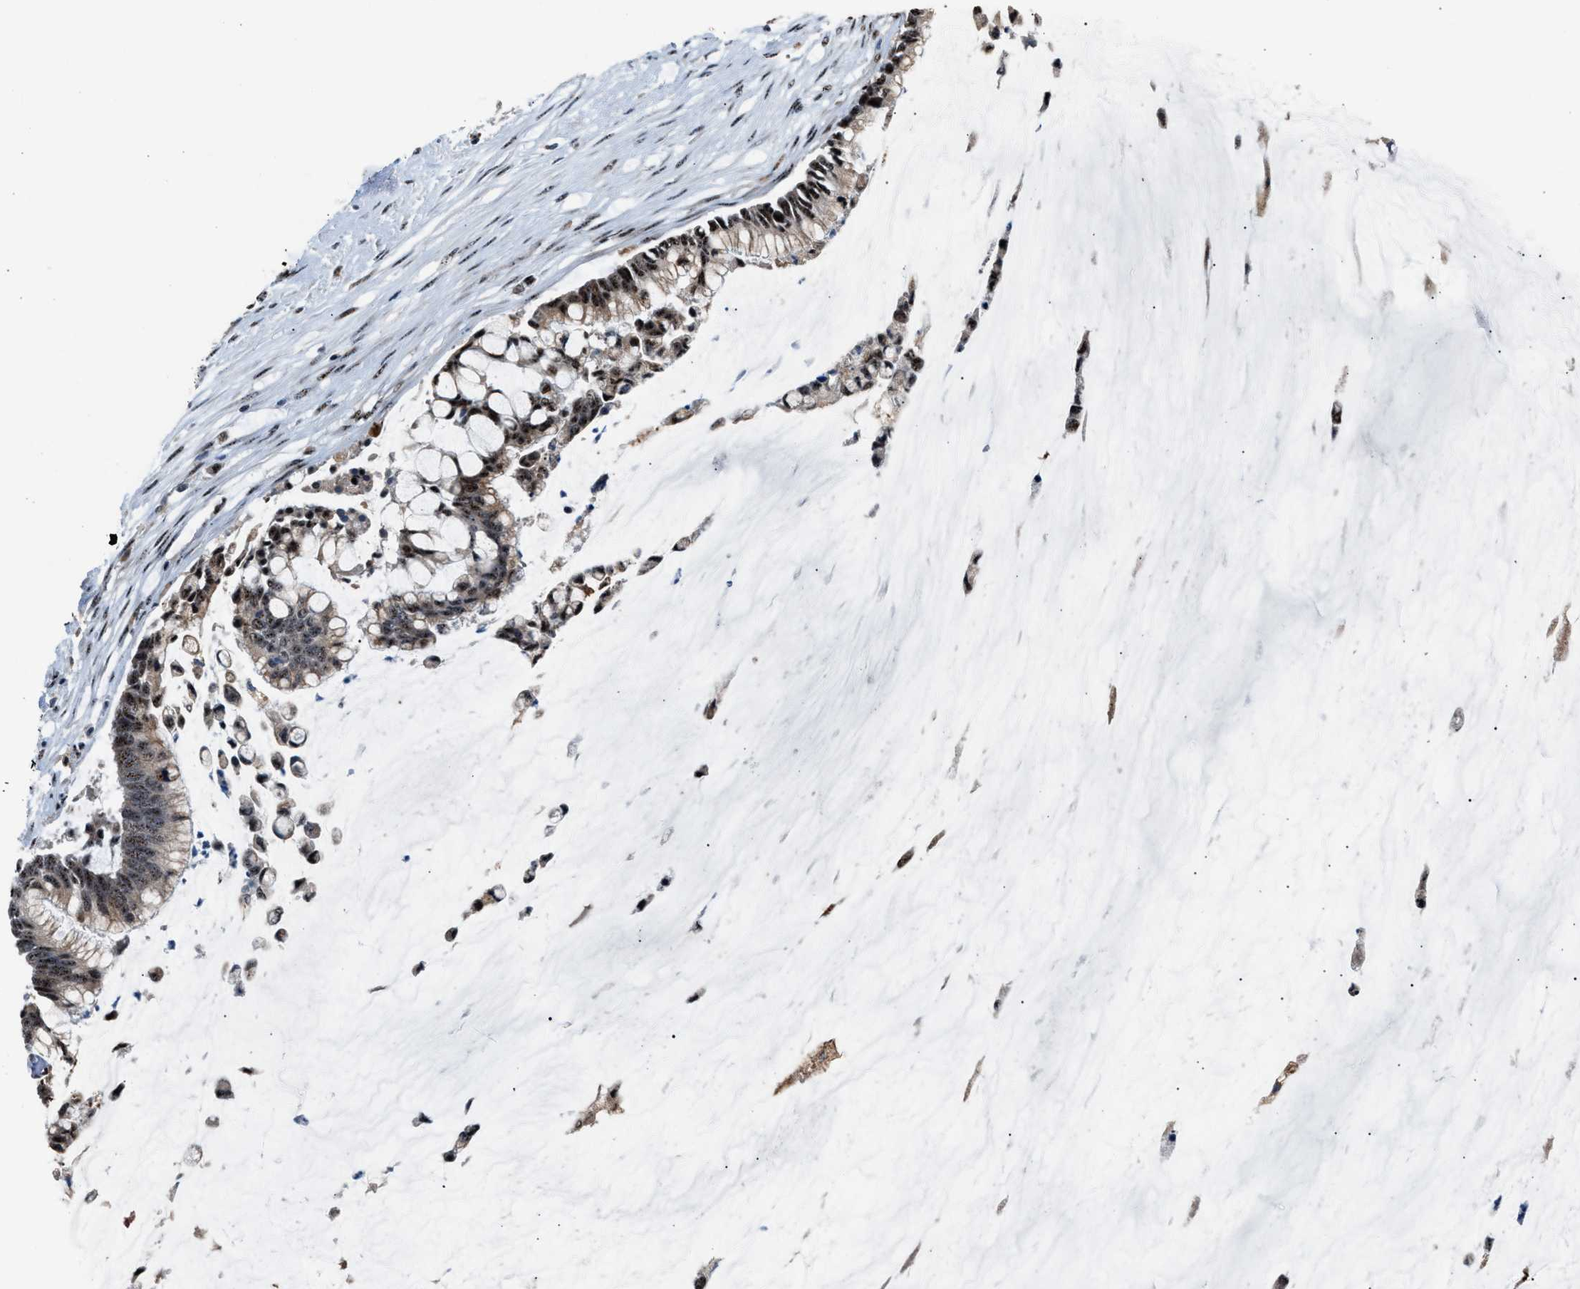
{"staining": {"intensity": "strong", "quantity": ">75%", "location": "nuclear"}, "tissue": "pancreatic cancer", "cell_type": "Tumor cells", "image_type": "cancer", "snomed": [{"axis": "morphology", "description": "Adenocarcinoma, NOS"}, {"axis": "topography", "description": "Pancreas"}], "caption": "DAB immunohistochemical staining of pancreatic adenocarcinoma demonstrates strong nuclear protein expression in about >75% of tumor cells.", "gene": "CENPP", "patient": {"sex": "male", "age": 41}}